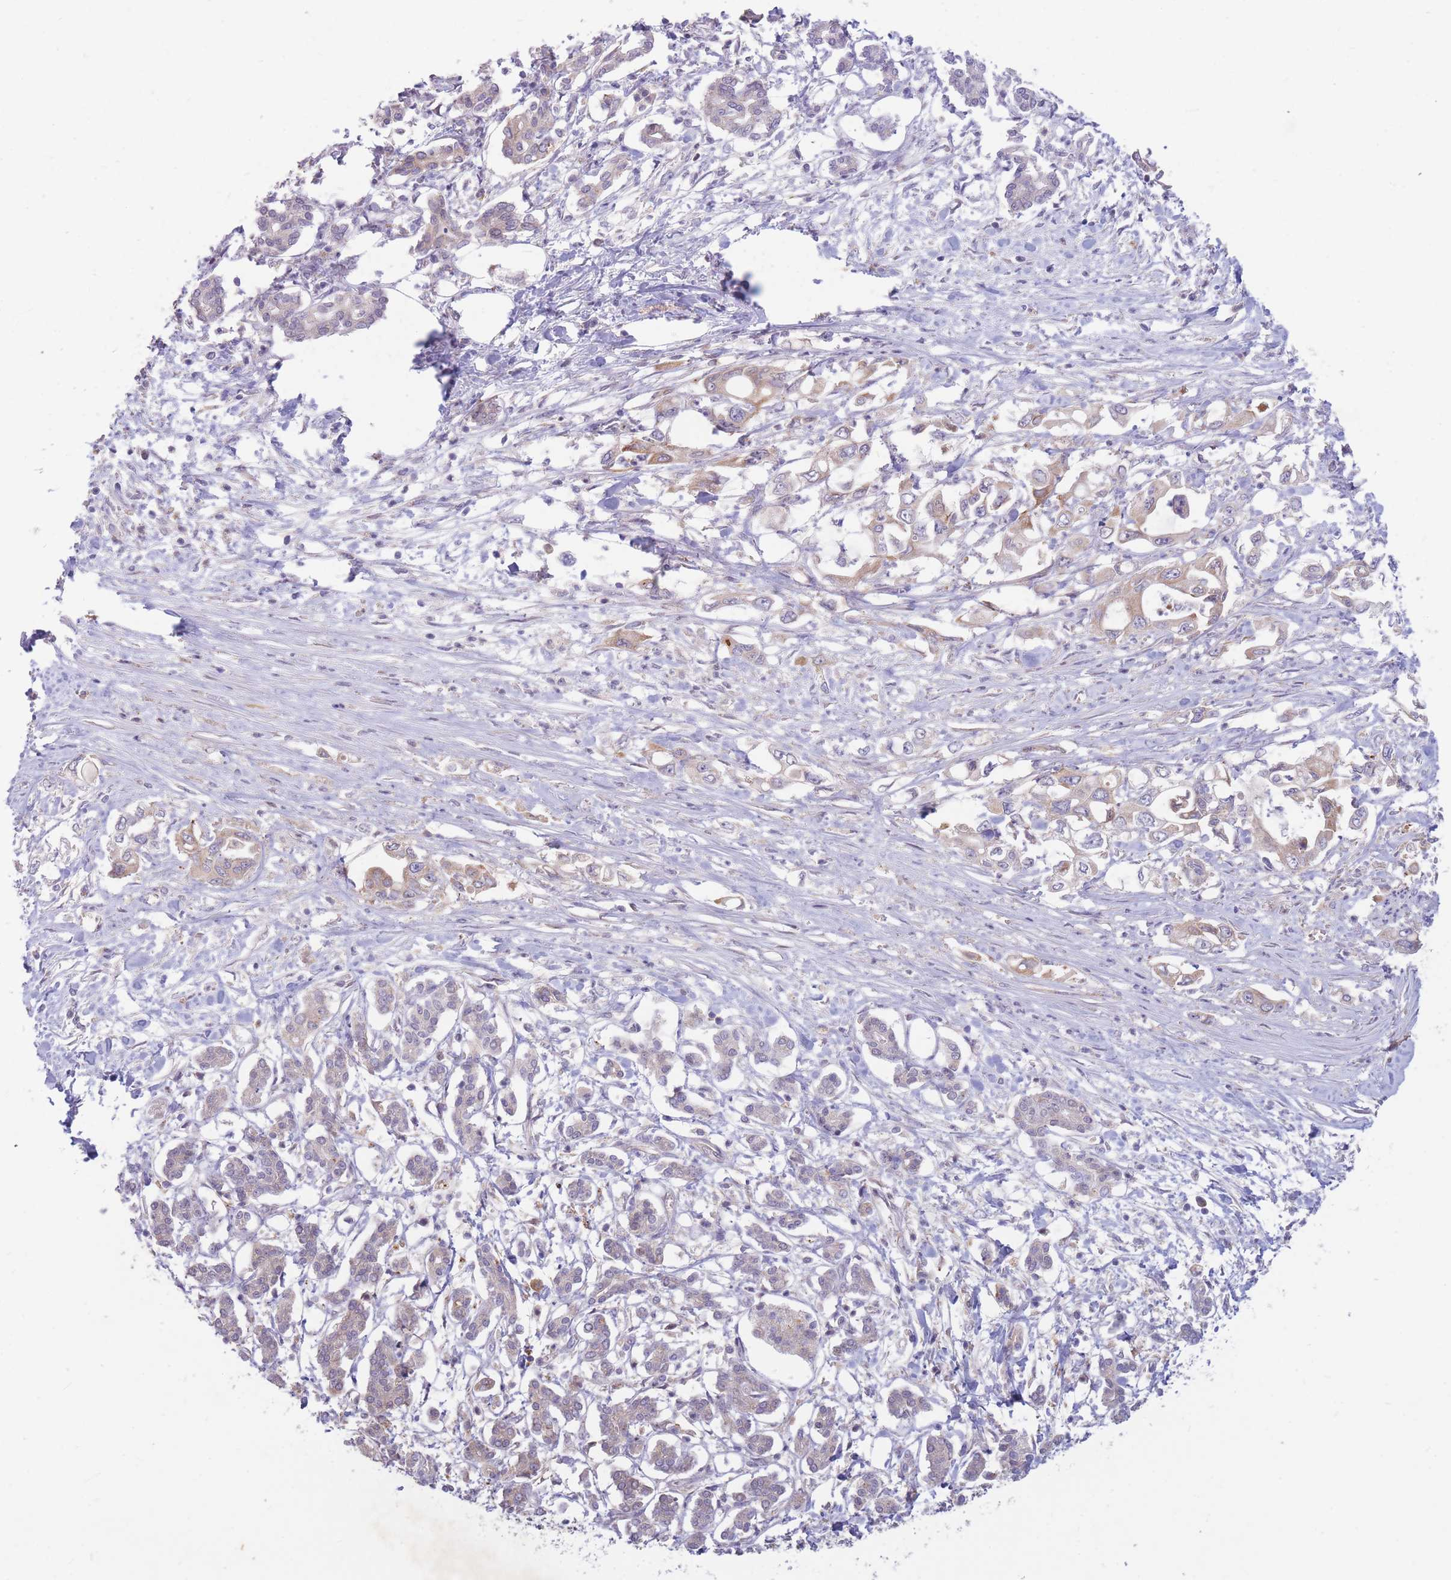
{"staining": {"intensity": "moderate", "quantity": "25%-75%", "location": "cytoplasmic/membranous"}, "tissue": "pancreatic cancer", "cell_type": "Tumor cells", "image_type": "cancer", "snomed": [{"axis": "morphology", "description": "Adenocarcinoma, NOS"}, {"axis": "topography", "description": "Pancreas"}], "caption": "Protein expression analysis of pancreatic adenocarcinoma reveals moderate cytoplasmic/membranous positivity in about 25%-75% of tumor cells.", "gene": "PTPMT1", "patient": {"sex": "male", "age": 61}}